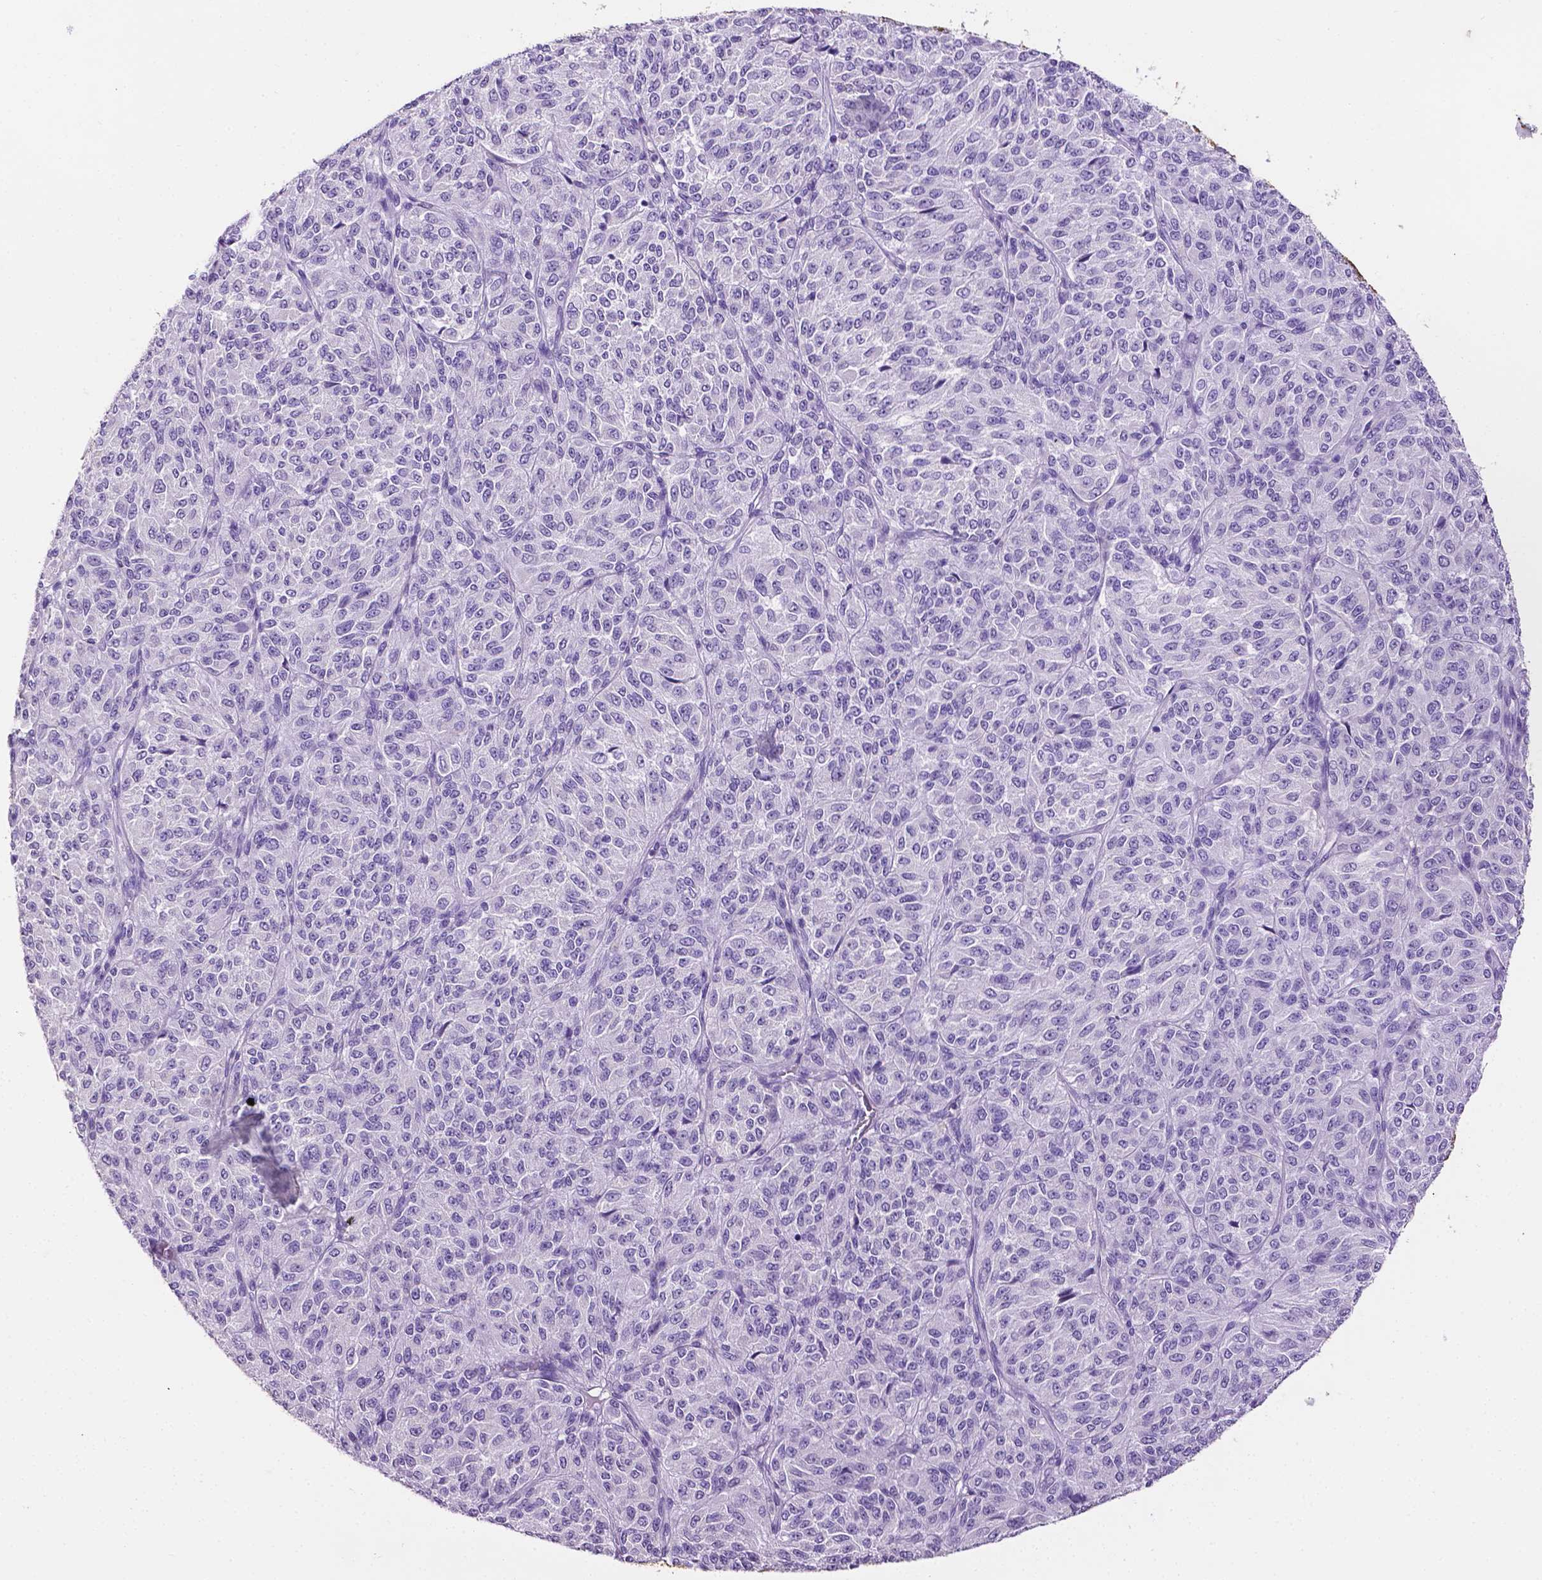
{"staining": {"intensity": "negative", "quantity": "none", "location": "none"}, "tissue": "melanoma", "cell_type": "Tumor cells", "image_type": "cancer", "snomed": [{"axis": "morphology", "description": "Malignant melanoma, Metastatic site"}, {"axis": "topography", "description": "Brain"}], "caption": "Immunohistochemistry (IHC) histopathology image of human melanoma stained for a protein (brown), which shows no expression in tumor cells.", "gene": "TACSTD2", "patient": {"sex": "female", "age": 56}}